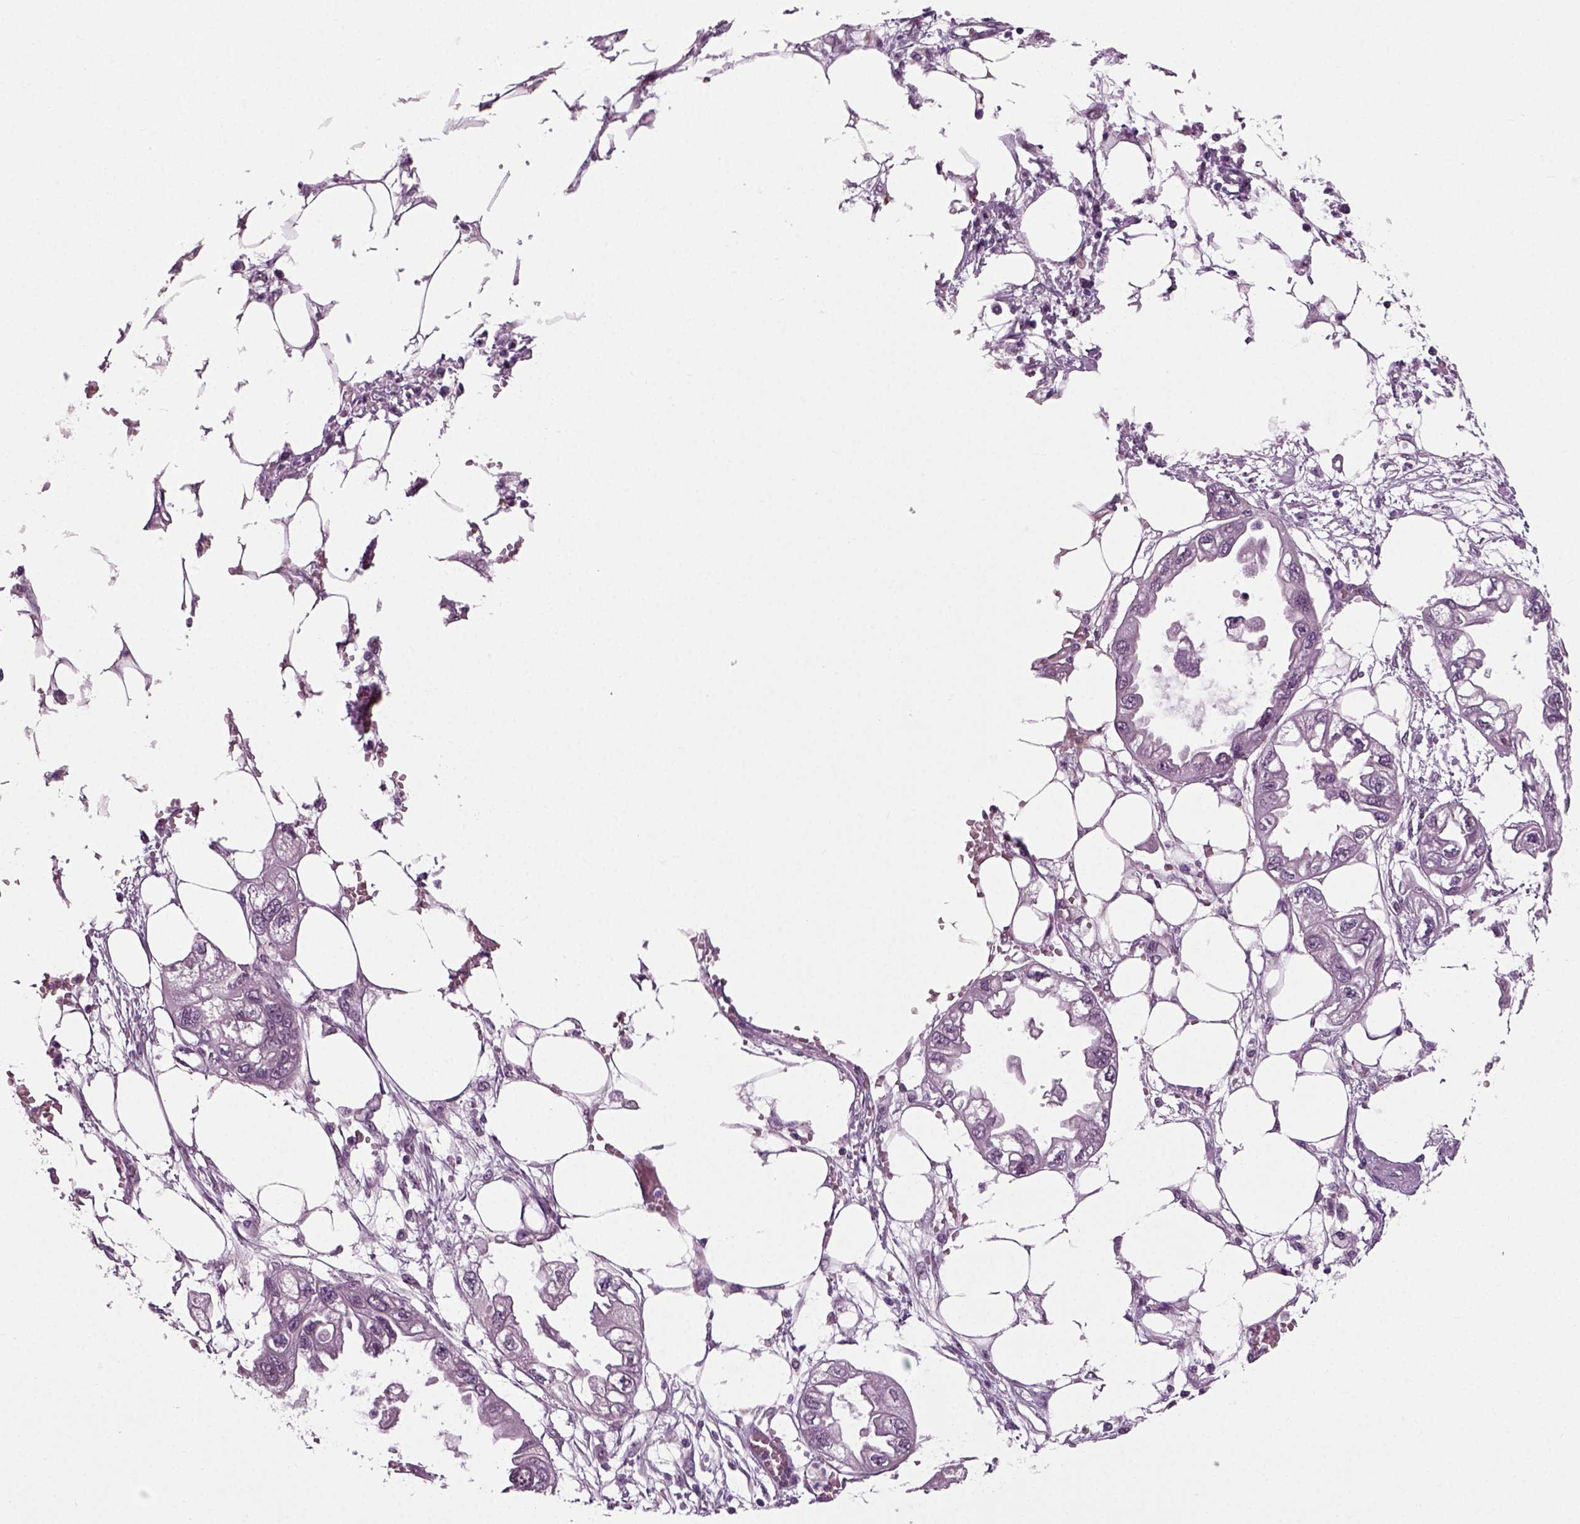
{"staining": {"intensity": "negative", "quantity": "none", "location": "none"}, "tissue": "endometrial cancer", "cell_type": "Tumor cells", "image_type": "cancer", "snomed": [{"axis": "morphology", "description": "Adenocarcinoma, NOS"}, {"axis": "morphology", "description": "Adenocarcinoma, metastatic, NOS"}, {"axis": "topography", "description": "Adipose tissue"}, {"axis": "topography", "description": "Endometrium"}], "caption": "A photomicrograph of adenocarcinoma (endometrial) stained for a protein displays no brown staining in tumor cells.", "gene": "RCOR3", "patient": {"sex": "female", "age": 67}}